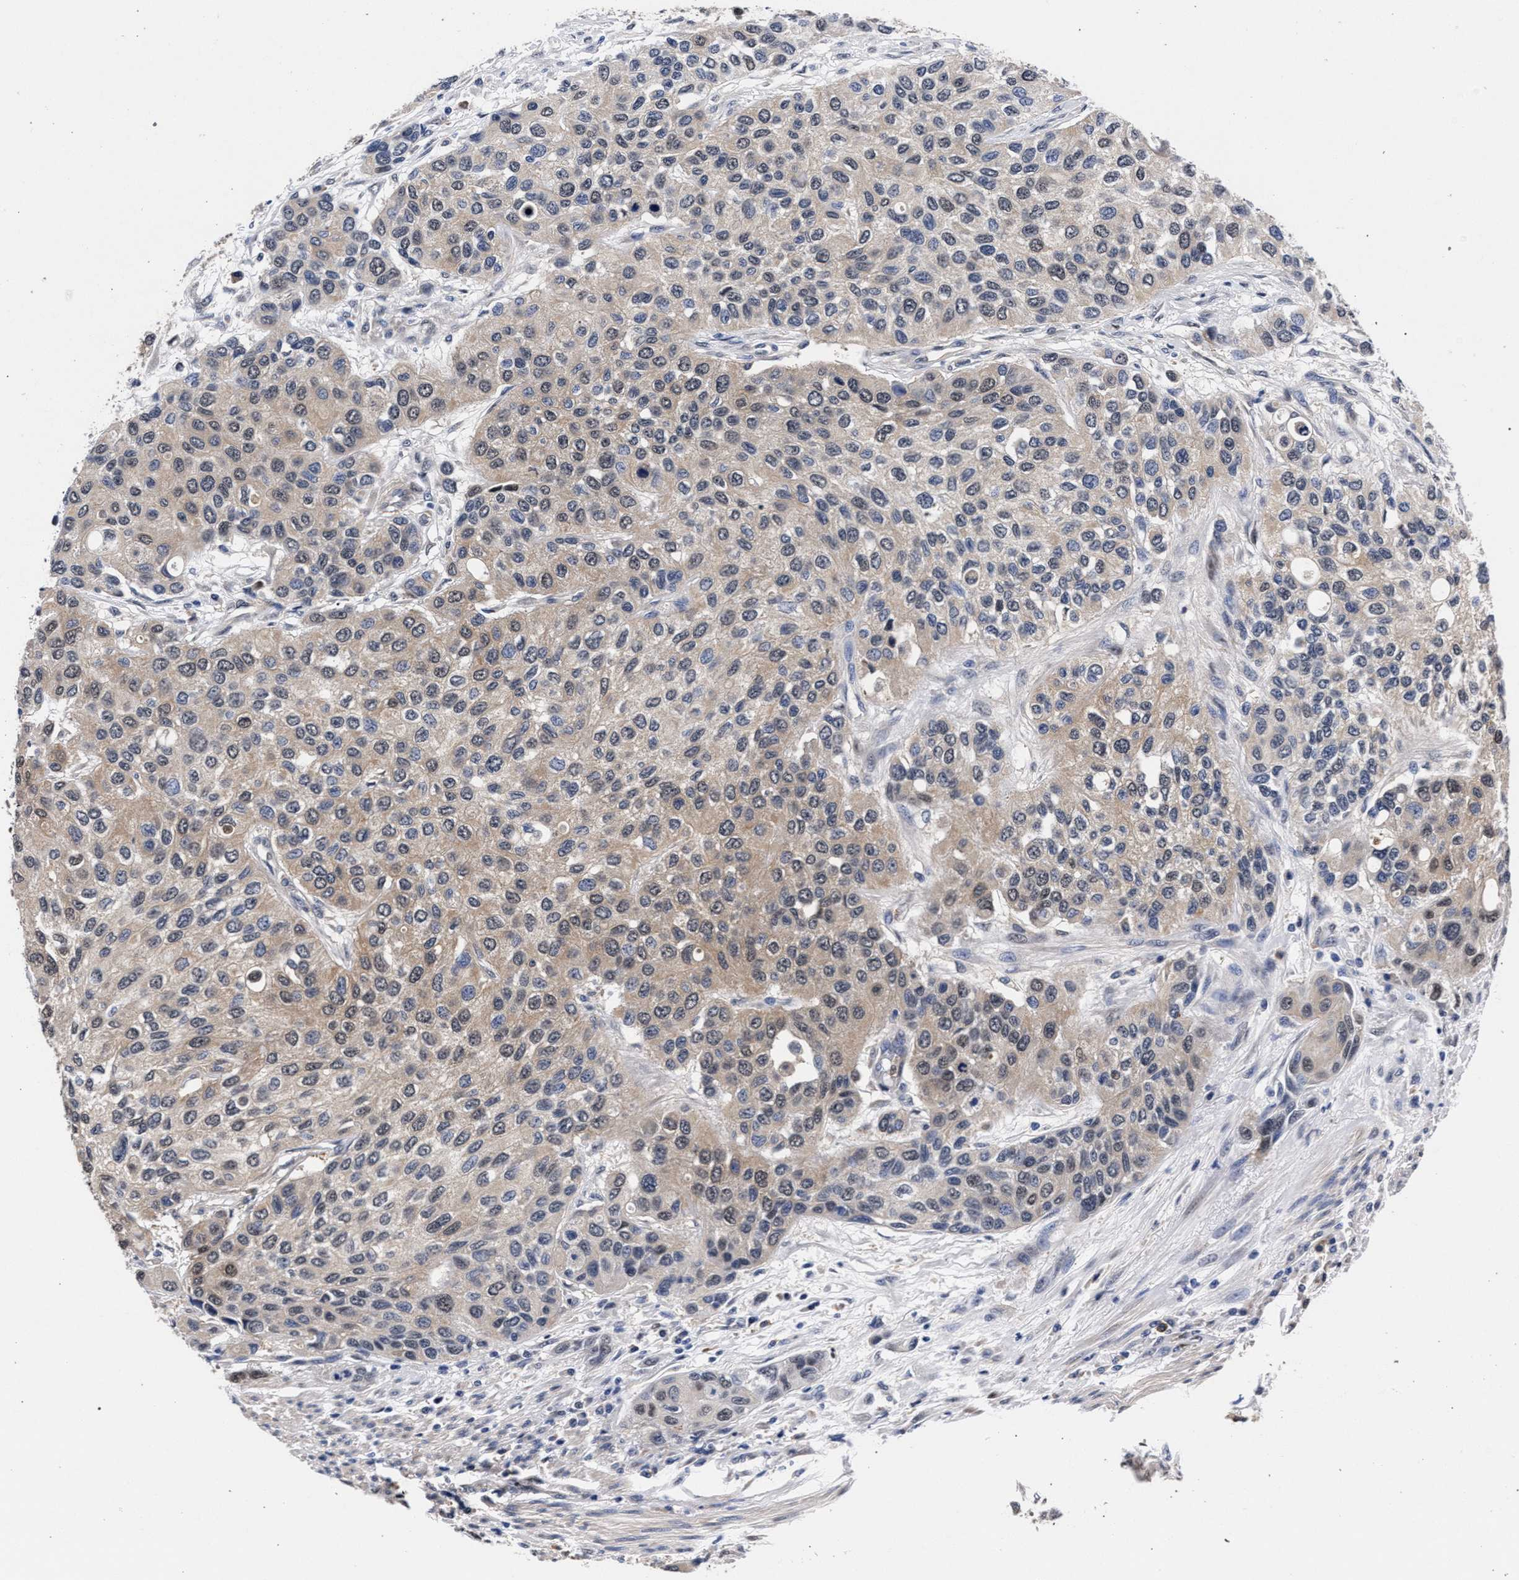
{"staining": {"intensity": "weak", "quantity": "25%-75%", "location": "cytoplasmic/membranous,nuclear"}, "tissue": "urothelial cancer", "cell_type": "Tumor cells", "image_type": "cancer", "snomed": [{"axis": "morphology", "description": "Urothelial carcinoma, High grade"}, {"axis": "topography", "description": "Urinary bladder"}], "caption": "This micrograph exhibits IHC staining of urothelial cancer, with low weak cytoplasmic/membranous and nuclear staining in about 25%-75% of tumor cells.", "gene": "ZNF462", "patient": {"sex": "female", "age": 56}}